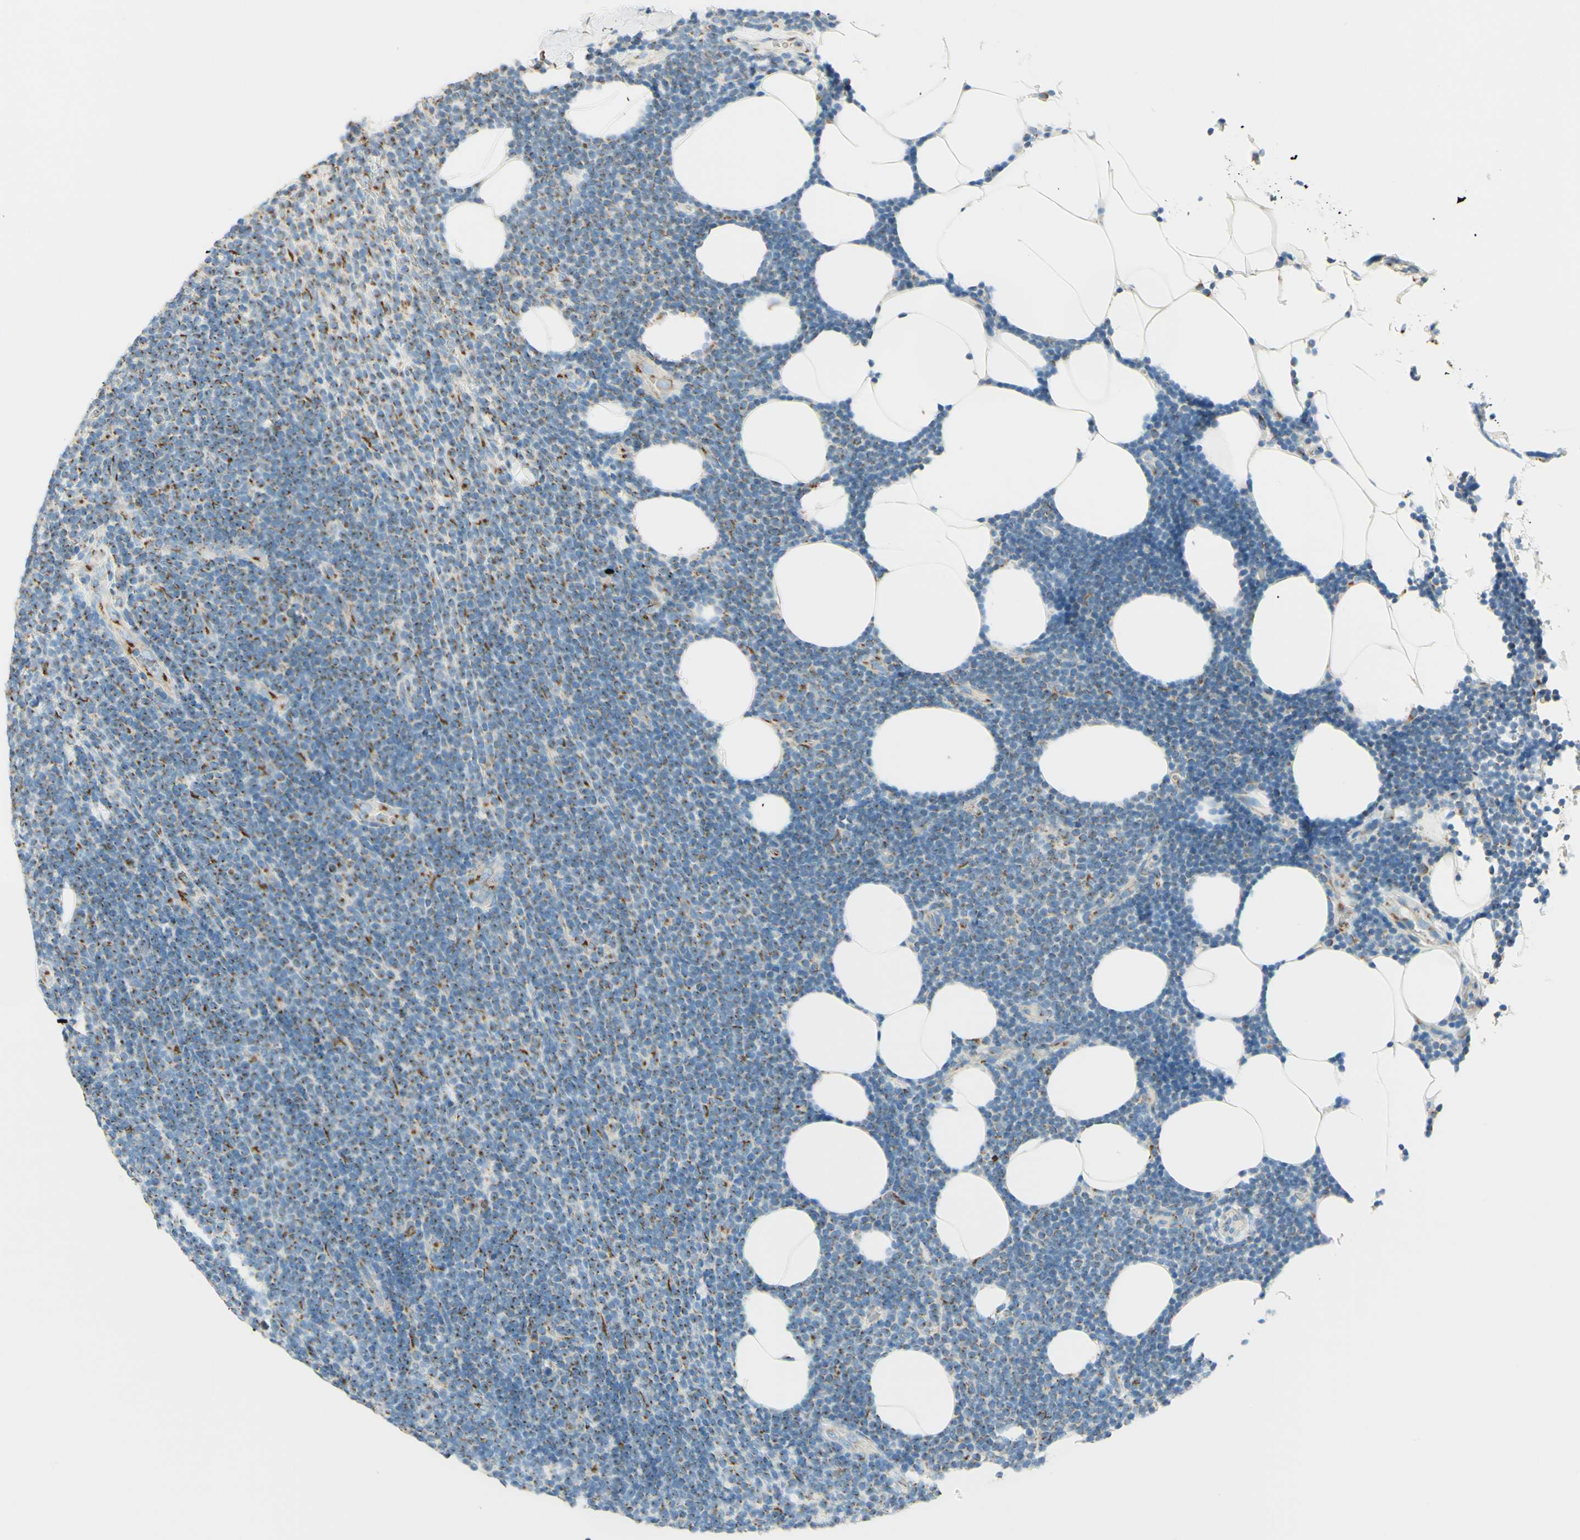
{"staining": {"intensity": "moderate", "quantity": "25%-75%", "location": "cytoplasmic/membranous"}, "tissue": "lymphoma", "cell_type": "Tumor cells", "image_type": "cancer", "snomed": [{"axis": "morphology", "description": "Malignant lymphoma, non-Hodgkin's type, Low grade"}, {"axis": "topography", "description": "Lymph node"}], "caption": "The immunohistochemical stain shows moderate cytoplasmic/membranous positivity in tumor cells of lymphoma tissue.", "gene": "GOLGB1", "patient": {"sex": "male", "age": 66}}